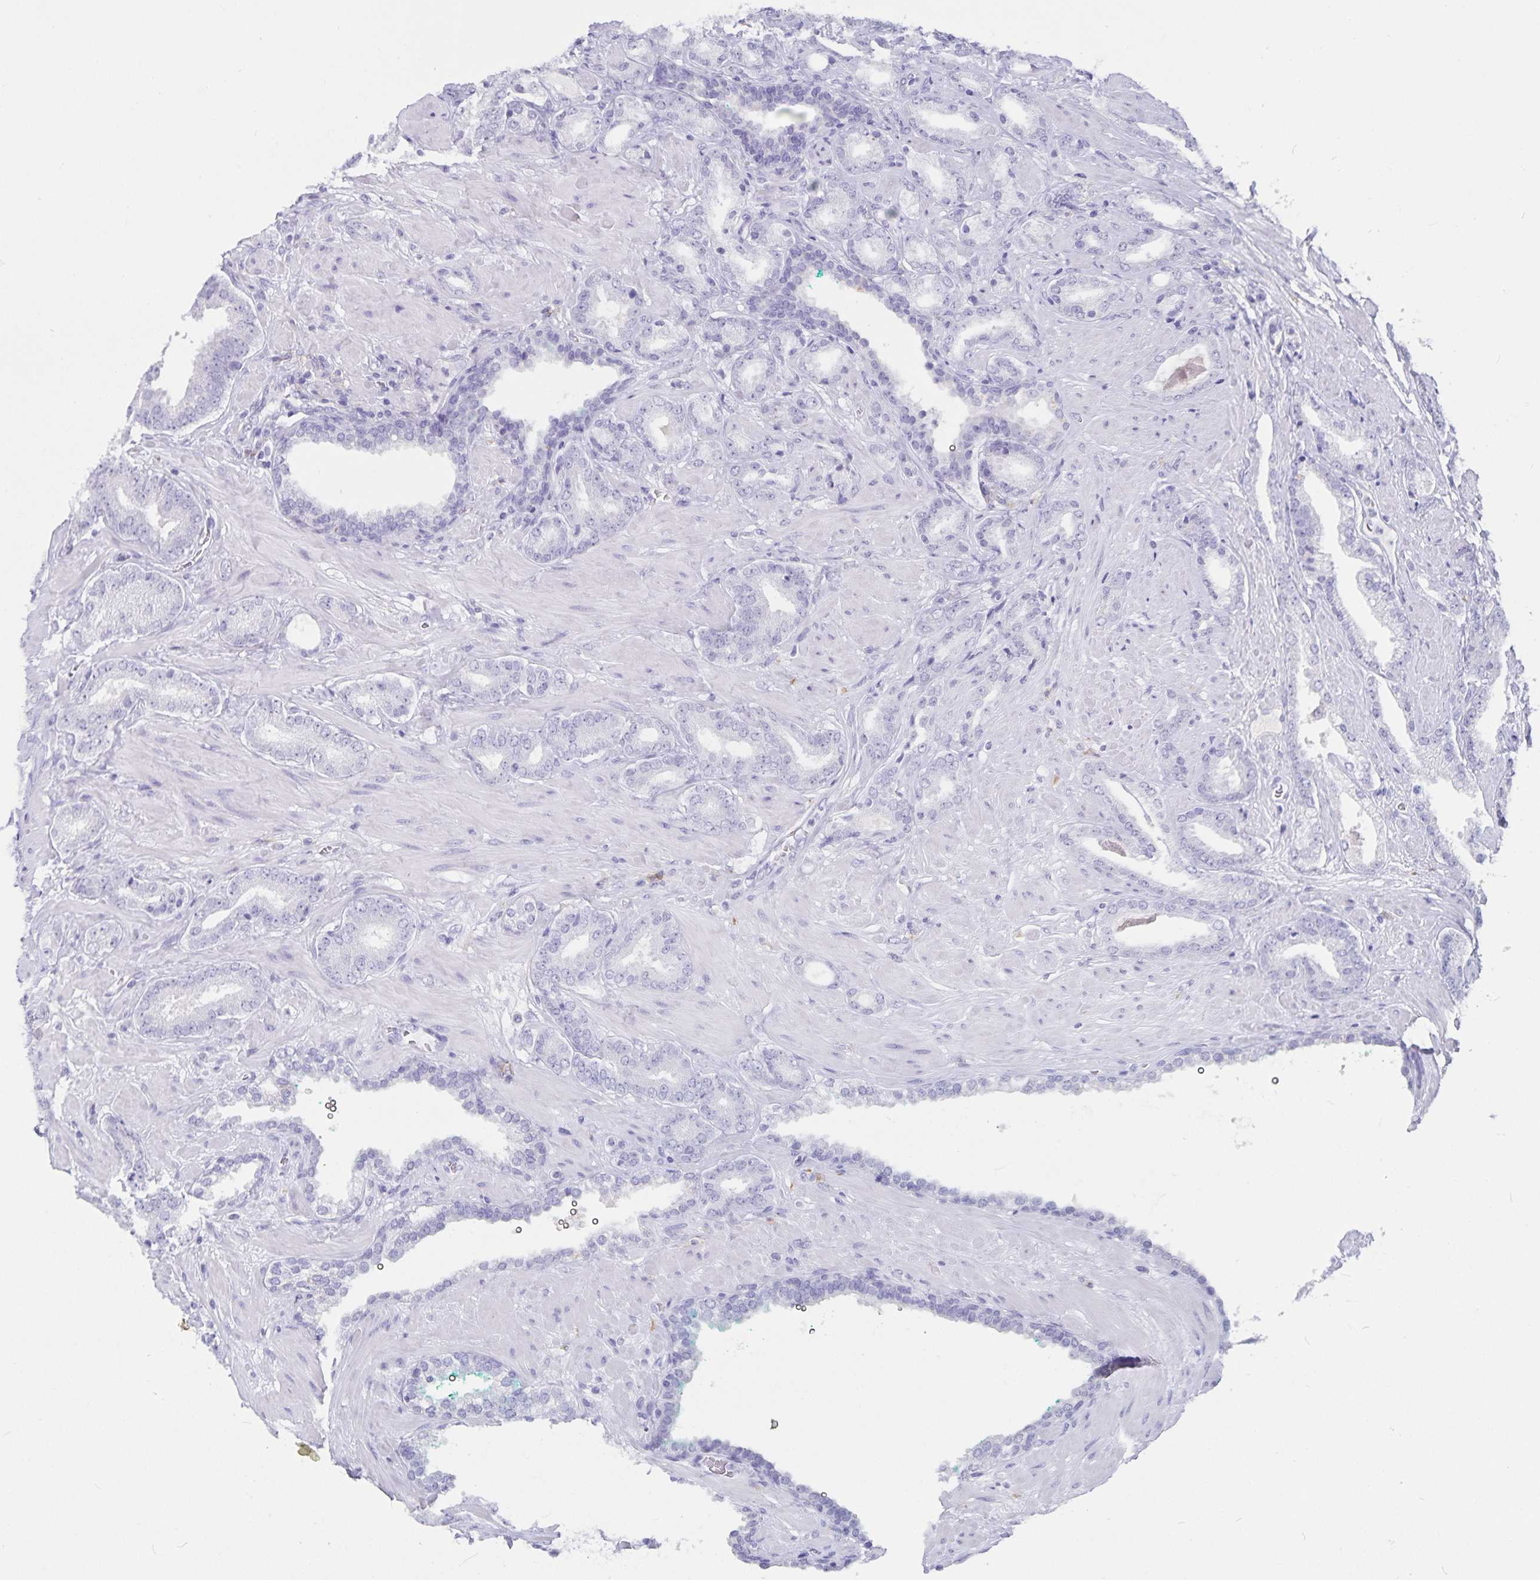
{"staining": {"intensity": "negative", "quantity": "none", "location": "none"}, "tissue": "prostate cancer", "cell_type": "Tumor cells", "image_type": "cancer", "snomed": [{"axis": "morphology", "description": "Adenocarcinoma, High grade"}, {"axis": "topography", "description": "Prostate"}], "caption": "Tumor cells are negative for protein expression in human high-grade adenocarcinoma (prostate).", "gene": "PLAC1", "patient": {"sex": "male", "age": 56}}